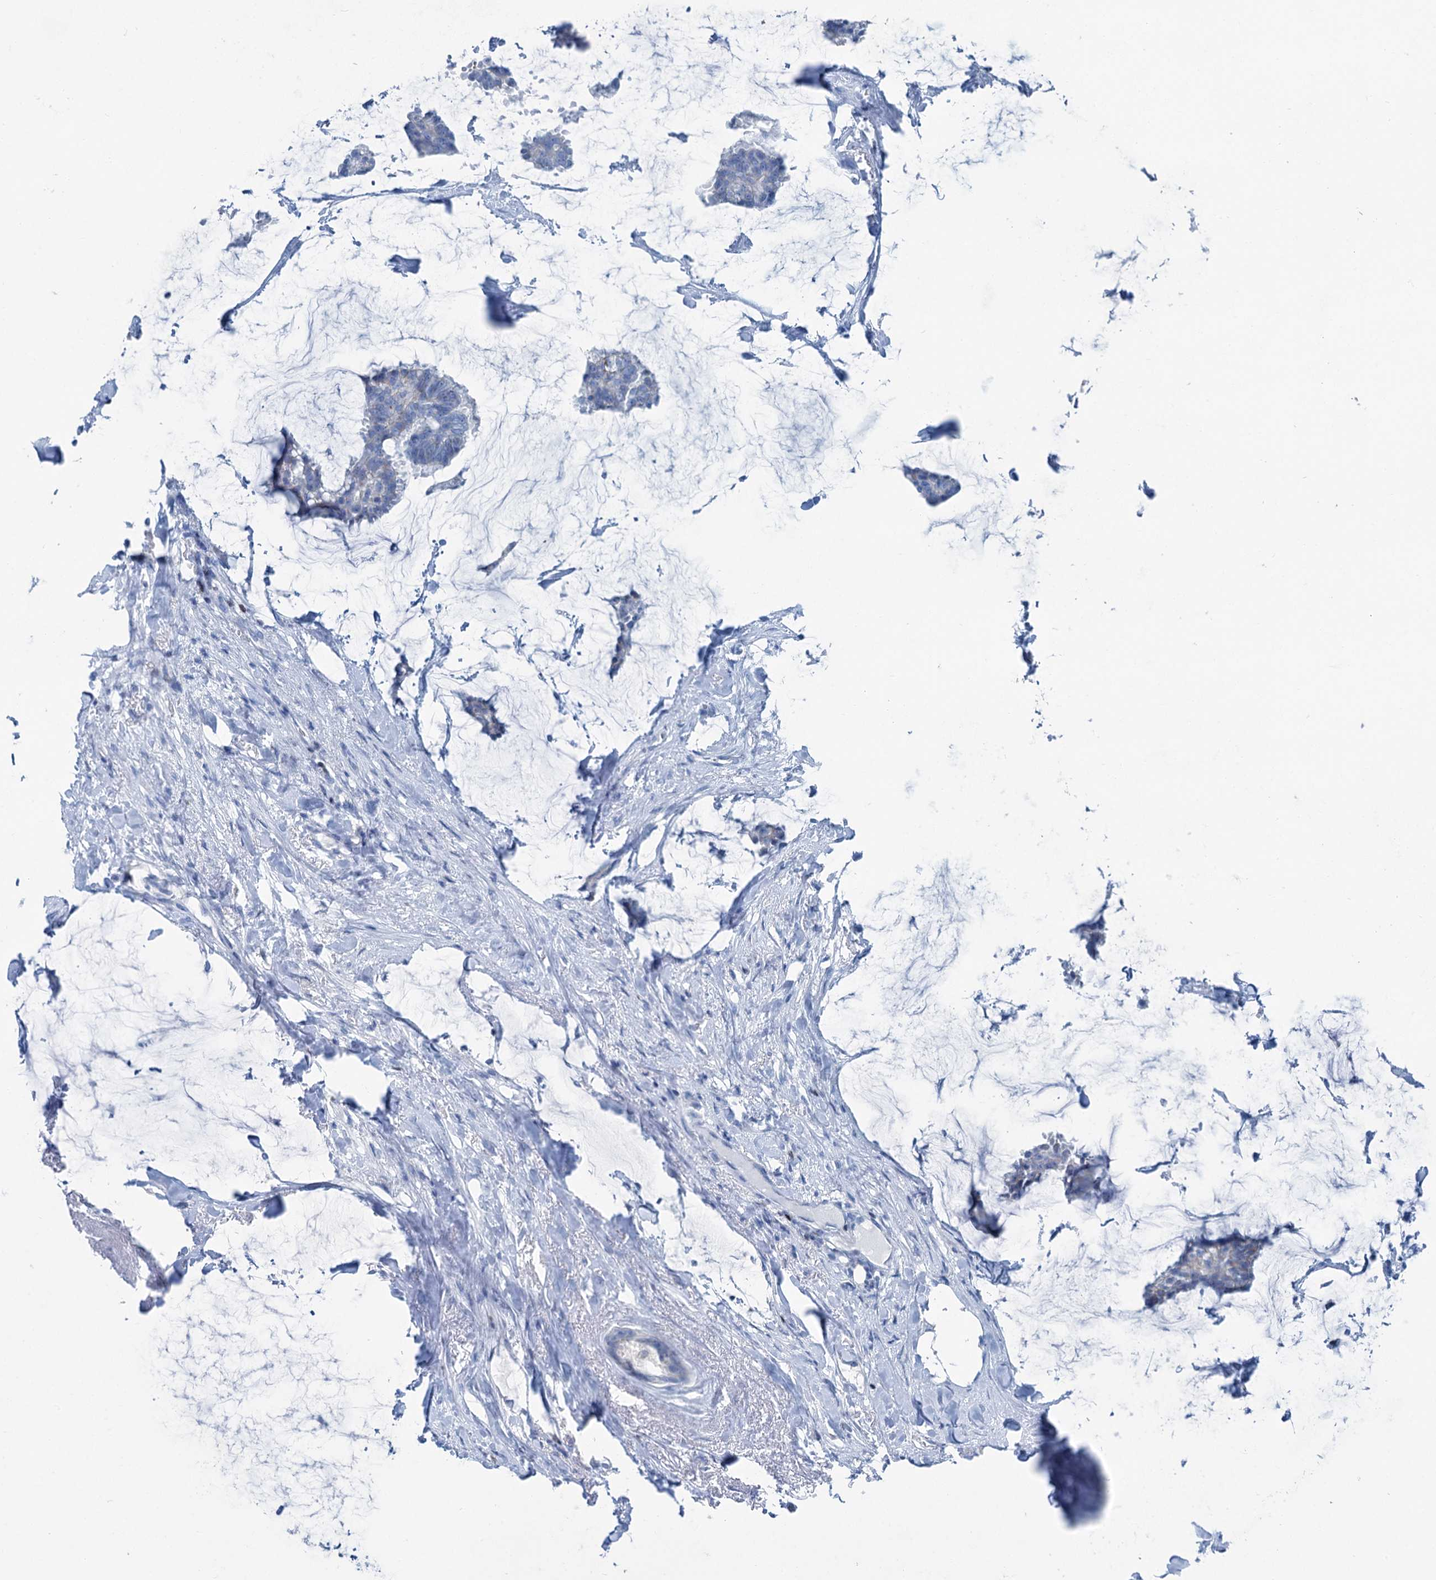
{"staining": {"intensity": "weak", "quantity": "<25%", "location": "cytoplasmic/membranous"}, "tissue": "breast cancer", "cell_type": "Tumor cells", "image_type": "cancer", "snomed": [{"axis": "morphology", "description": "Duct carcinoma"}, {"axis": "topography", "description": "Breast"}], "caption": "This is an immunohistochemistry image of human breast cancer. There is no staining in tumor cells.", "gene": "ELP4", "patient": {"sex": "female", "age": 93}}